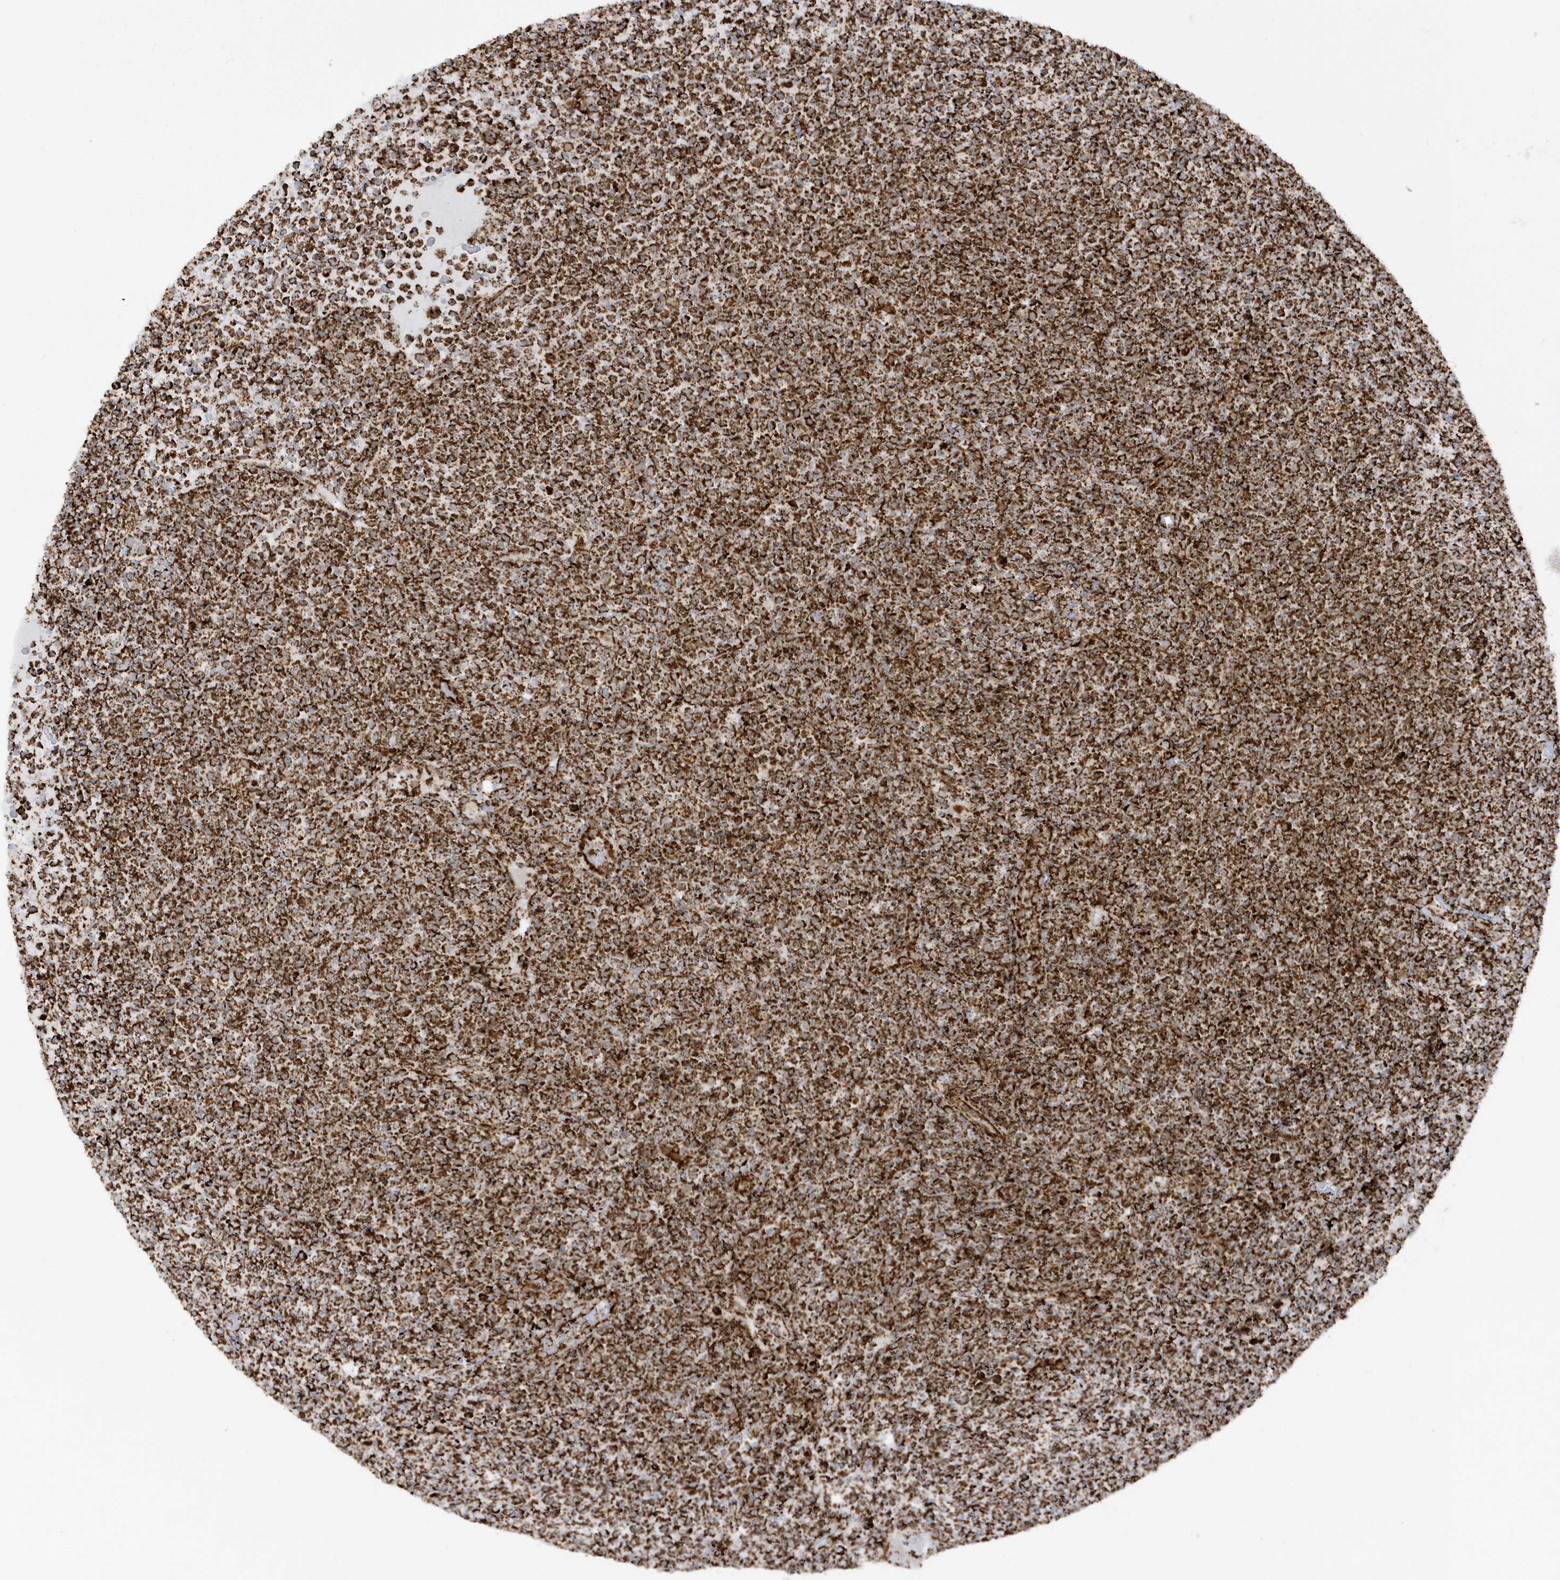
{"staining": {"intensity": "strong", "quantity": ">75%", "location": "cytoplasmic/membranous"}, "tissue": "lymphoma", "cell_type": "Tumor cells", "image_type": "cancer", "snomed": [{"axis": "morphology", "description": "Malignant lymphoma, non-Hodgkin's type, High grade"}, {"axis": "topography", "description": "Lymph node"}], "caption": "Lymphoma tissue demonstrates strong cytoplasmic/membranous expression in about >75% of tumor cells", "gene": "CRY2", "patient": {"sex": "male", "age": 61}}